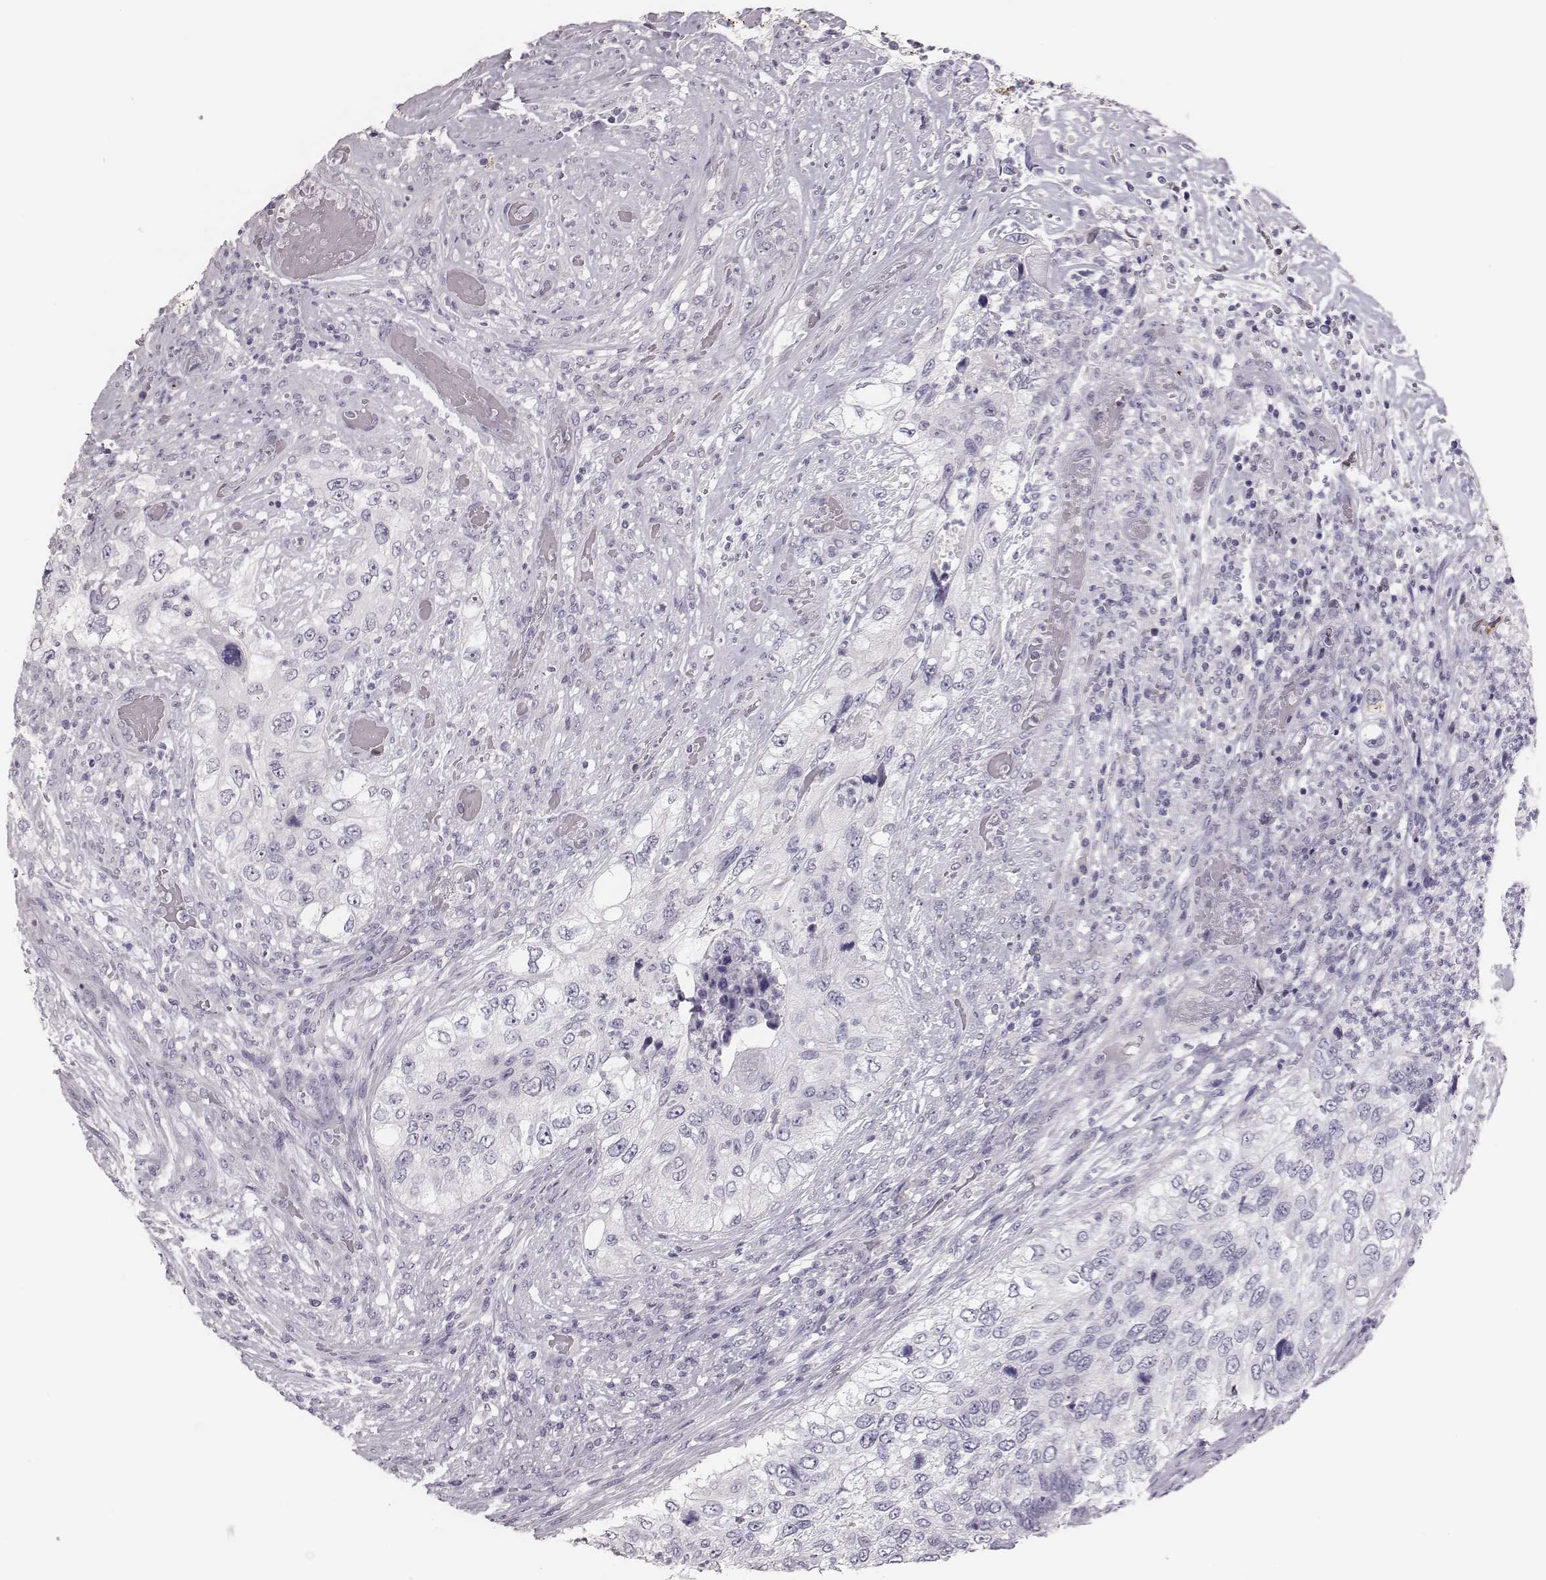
{"staining": {"intensity": "negative", "quantity": "none", "location": "none"}, "tissue": "urothelial cancer", "cell_type": "Tumor cells", "image_type": "cancer", "snomed": [{"axis": "morphology", "description": "Urothelial carcinoma, High grade"}, {"axis": "topography", "description": "Urinary bladder"}], "caption": "Immunohistochemical staining of high-grade urothelial carcinoma demonstrates no significant expression in tumor cells.", "gene": "ADGRF4", "patient": {"sex": "female", "age": 60}}